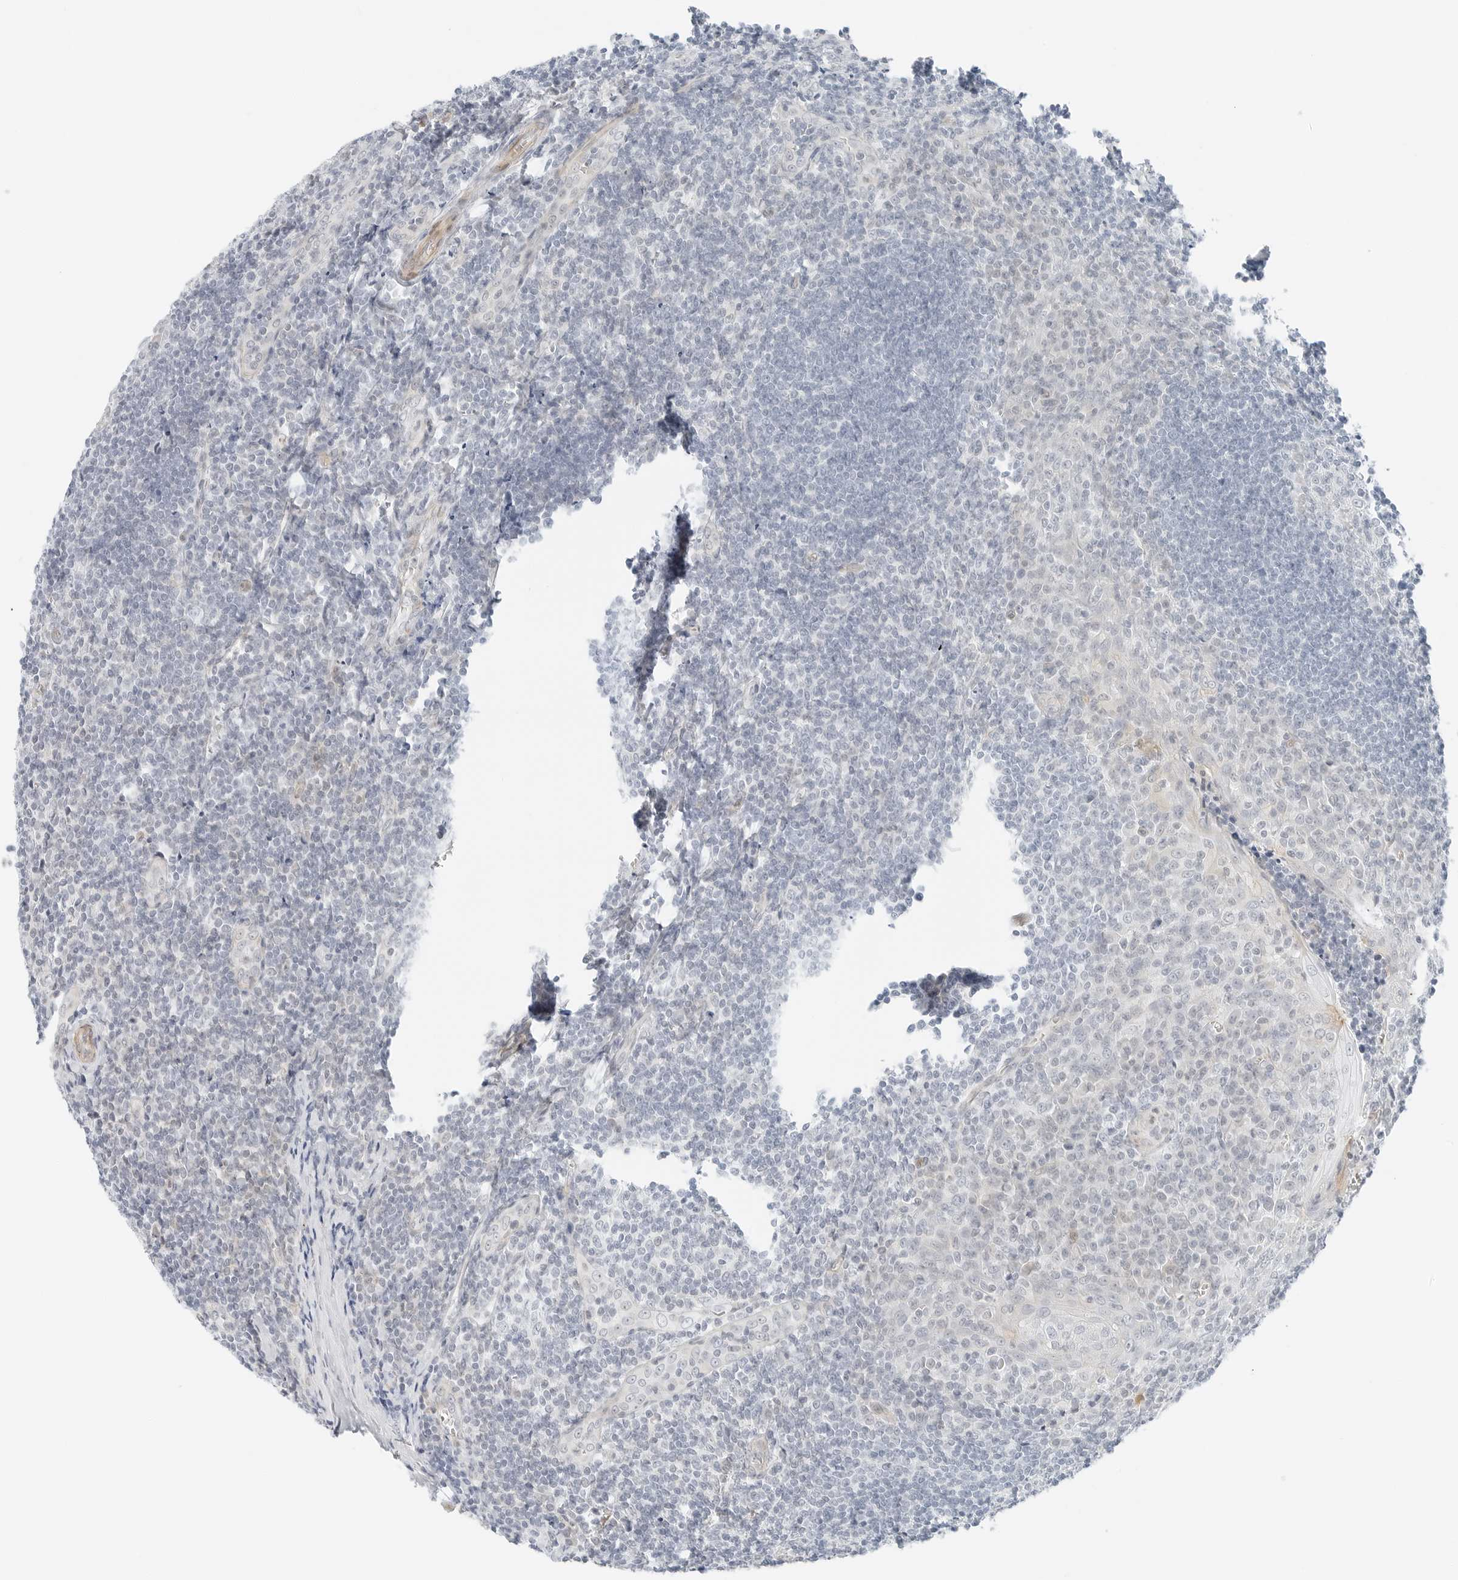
{"staining": {"intensity": "negative", "quantity": "none", "location": "none"}, "tissue": "tonsil", "cell_type": "Germinal center cells", "image_type": "normal", "snomed": [{"axis": "morphology", "description": "Normal tissue, NOS"}, {"axis": "topography", "description": "Tonsil"}], "caption": "Immunohistochemical staining of unremarkable human tonsil demonstrates no significant staining in germinal center cells.", "gene": "IQCC", "patient": {"sex": "male", "age": 27}}